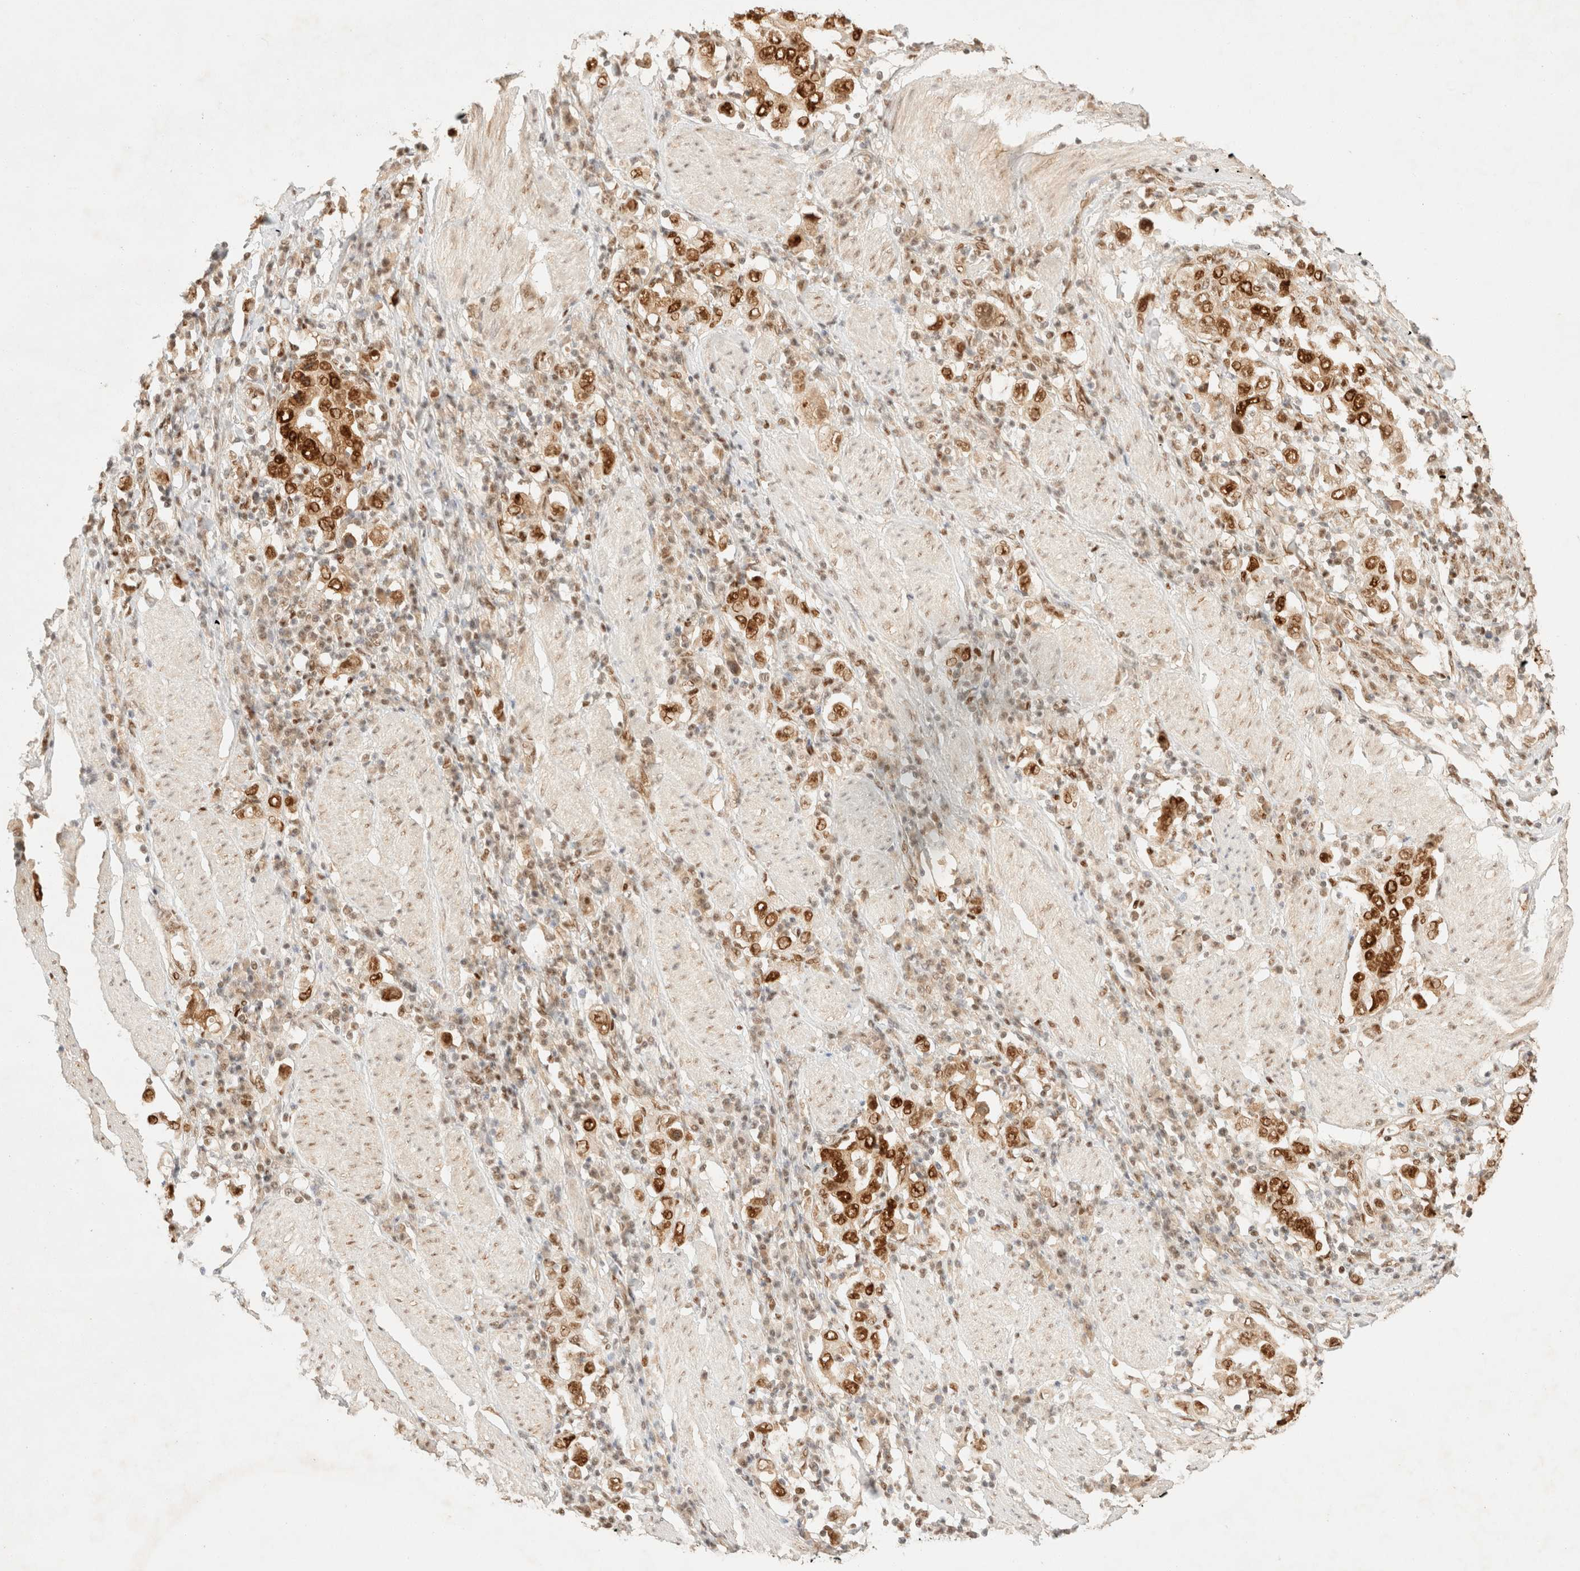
{"staining": {"intensity": "strong", "quantity": ">75%", "location": "nuclear"}, "tissue": "stomach cancer", "cell_type": "Tumor cells", "image_type": "cancer", "snomed": [{"axis": "morphology", "description": "Adenocarcinoma, NOS"}, {"axis": "topography", "description": "Stomach, upper"}], "caption": "There is high levels of strong nuclear positivity in tumor cells of stomach cancer, as demonstrated by immunohistochemical staining (brown color).", "gene": "ZNF768", "patient": {"sex": "male", "age": 62}}